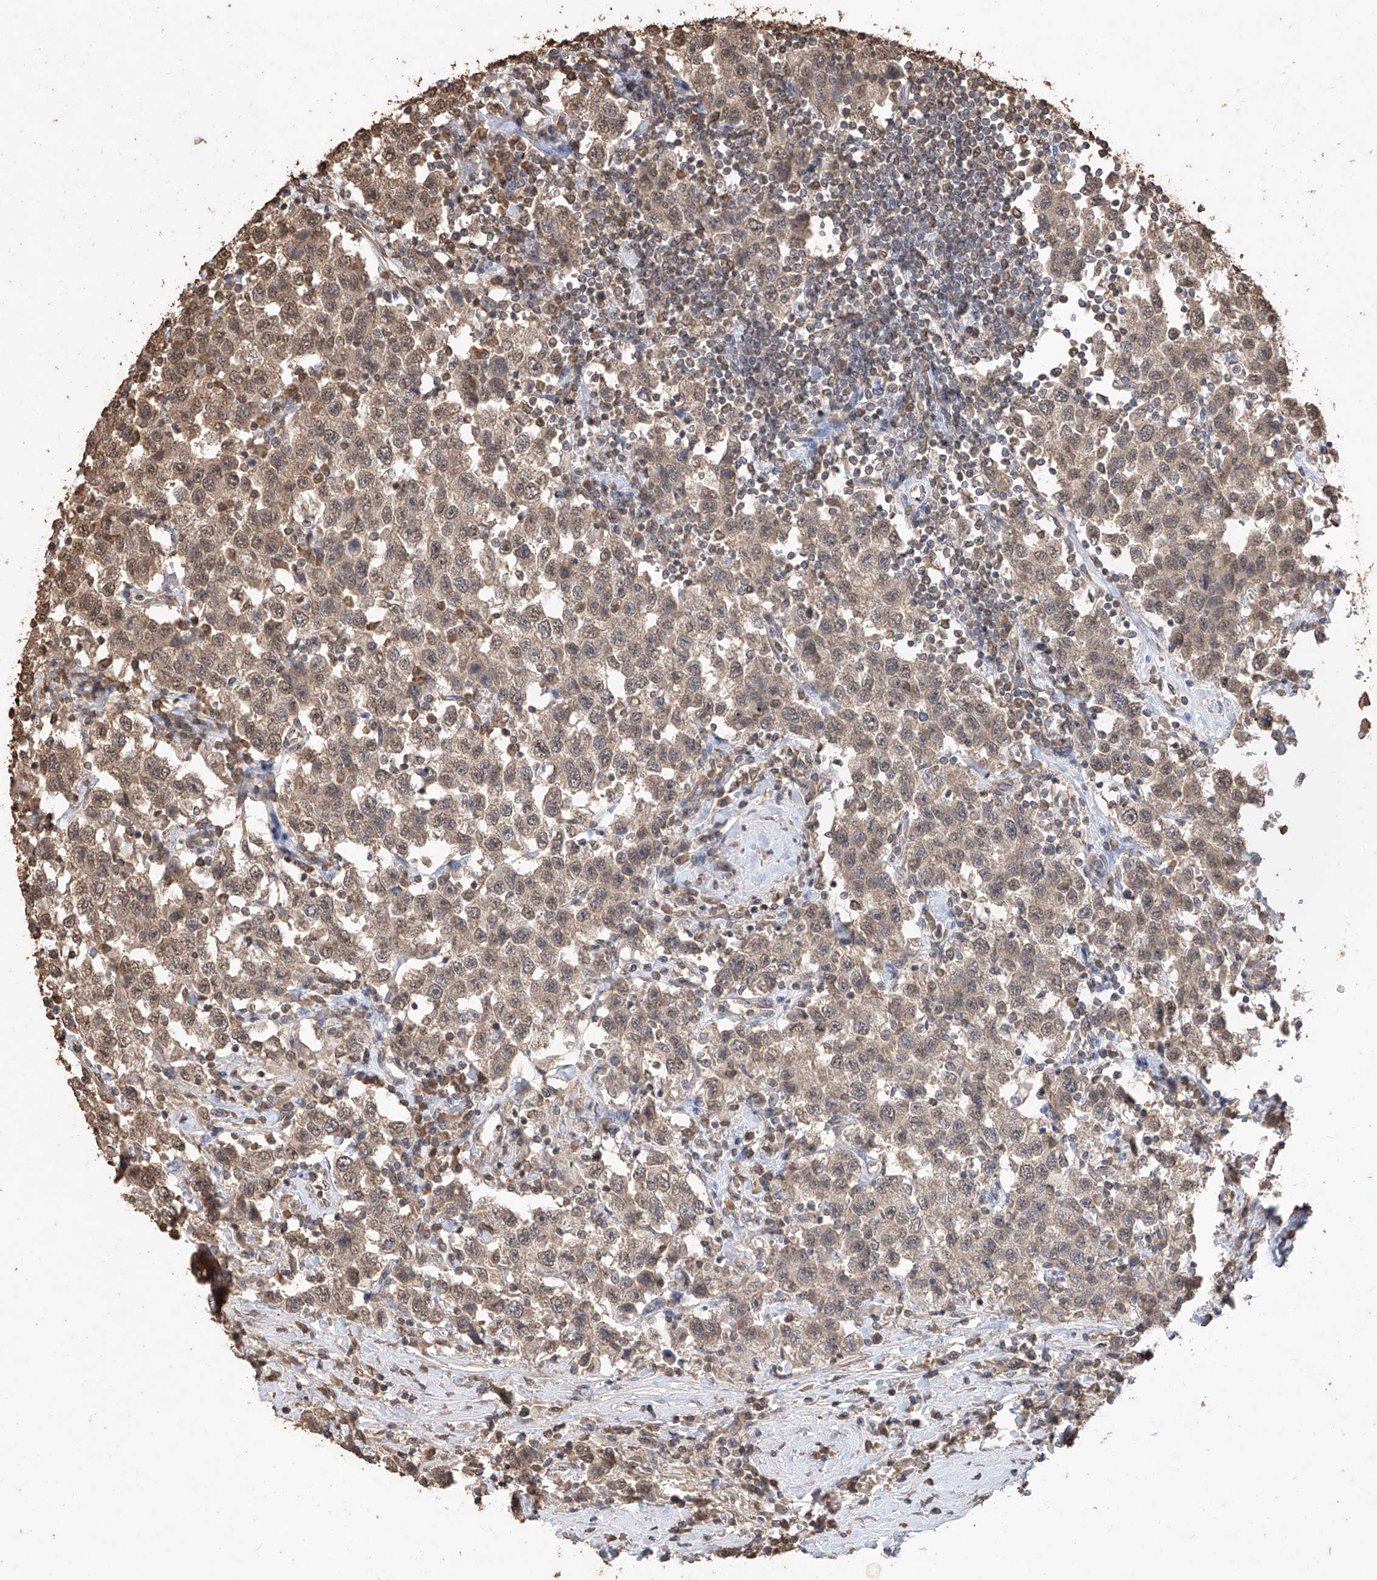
{"staining": {"intensity": "moderate", "quantity": ">75%", "location": "cytoplasmic/membranous,nuclear"}, "tissue": "testis cancer", "cell_type": "Tumor cells", "image_type": "cancer", "snomed": [{"axis": "morphology", "description": "Seminoma, NOS"}, {"axis": "topography", "description": "Testis"}], "caption": "Immunohistochemistry staining of testis seminoma, which displays medium levels of moderate cytoplasmic/membranous and nuclear expression in approximately >75% of tumor cells indicating moderate cytoplasmic/membranous and nuclear protein positivity. The staining was performed using DAB (3,3'-diaminobenzidine) (brown) for protein detection and nuclei were counterstained in hematoxylin (blue).", "gene": "ELOVL1", "patient": {"sex": "male", "age": 41}}